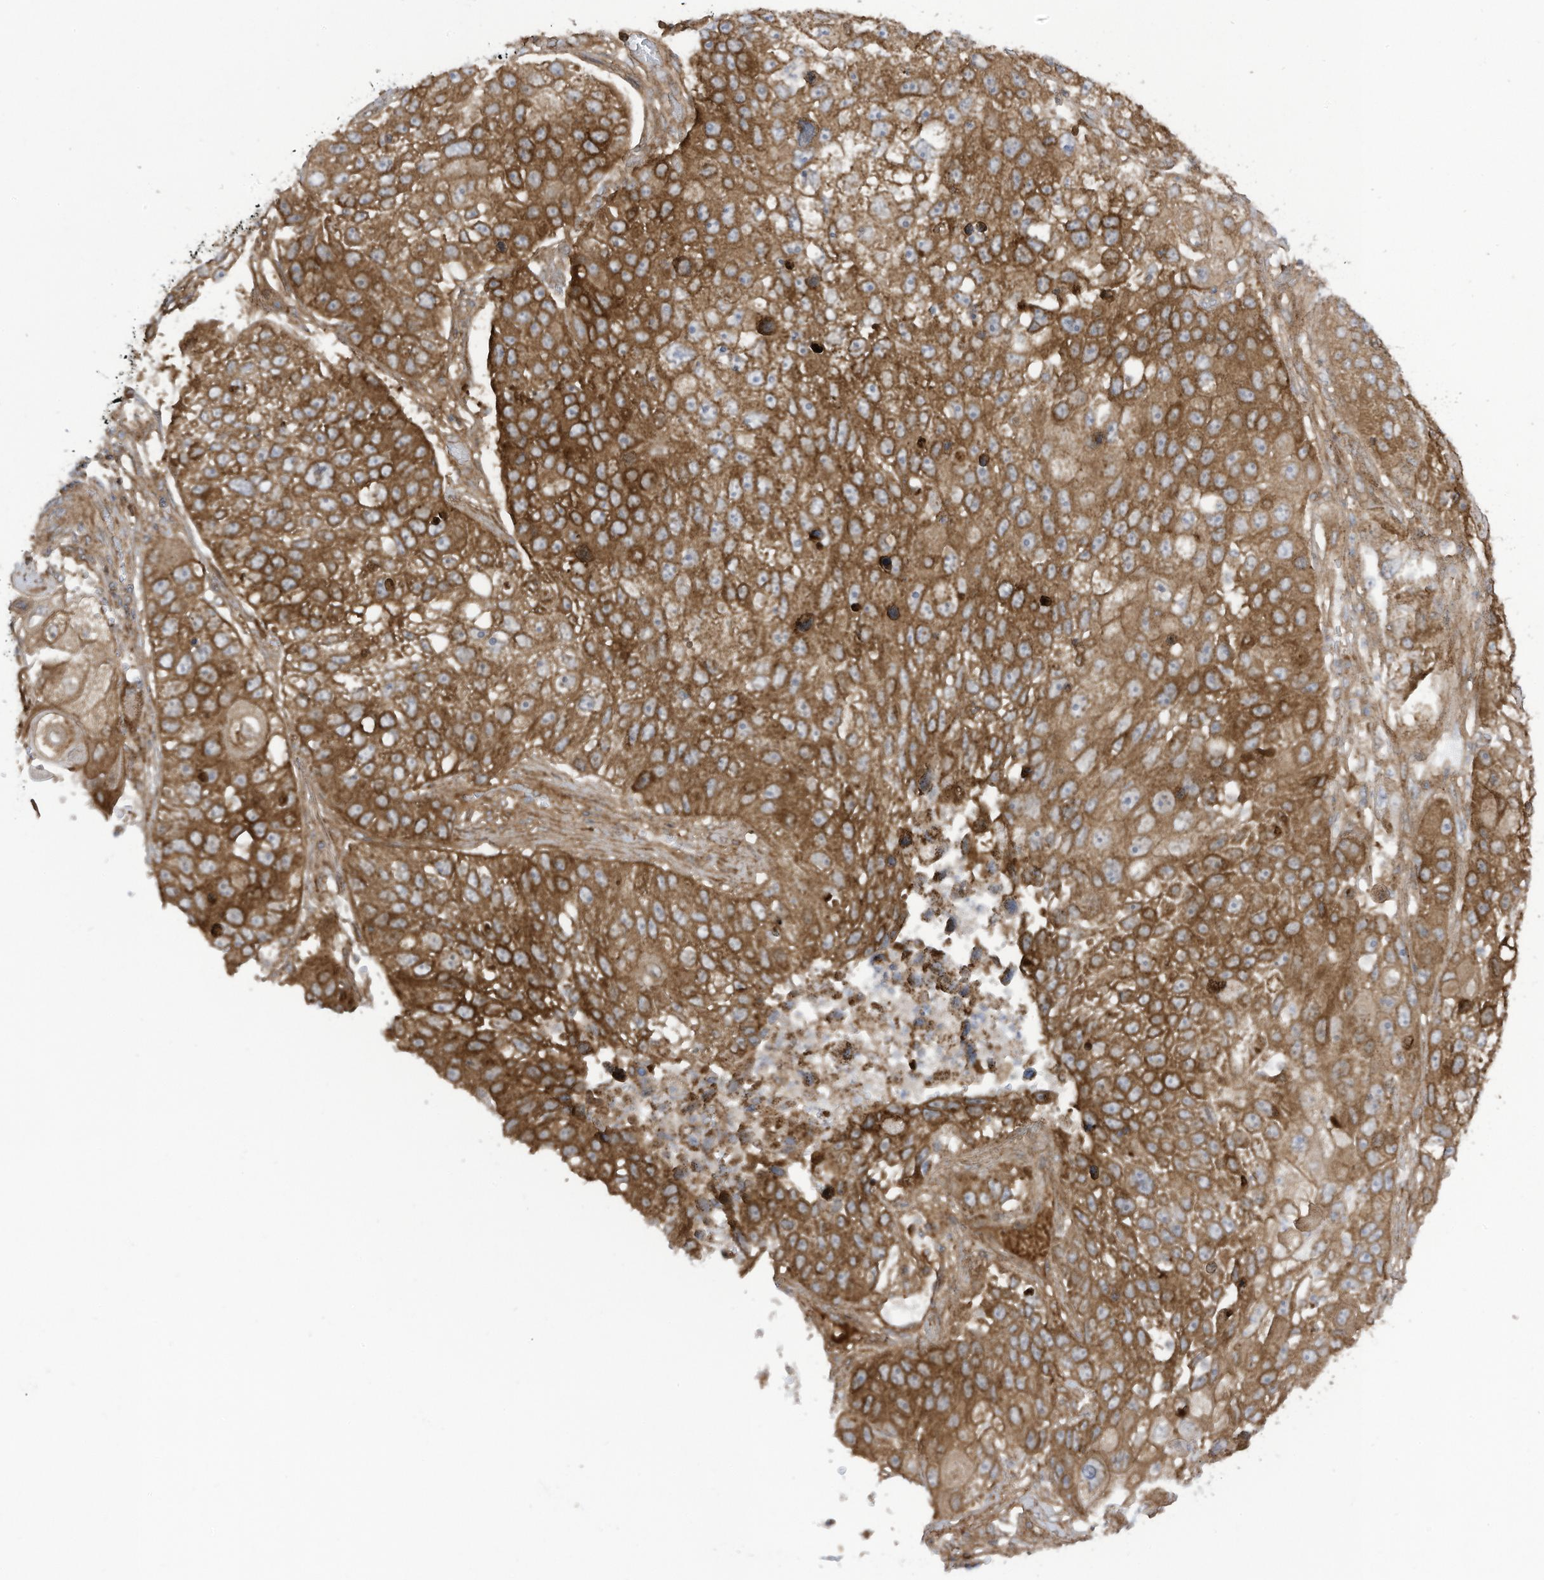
{"staining": {"intensity": "strong", "quantity": ">75%", "location": "cytoplasmic/membranous"}, "tissue": "lung cancer", "cell_type": "Tumor cells", "image_type": "cancer", "snomed": [{"axis": "morphology", "description": "Squamous cell carcinoma, NOS"}, {"axis": "topography", "description": "Lung"}], "caption": "Immunohistochemistry (DAB) staining of lung cancer (squamous cell carcinoma) reveals strong cytoplasmic/membranous protein expression in about >75% of tumor cells.", "gene": "REPS1", "patient": {"sex": "male", "age": 61}}